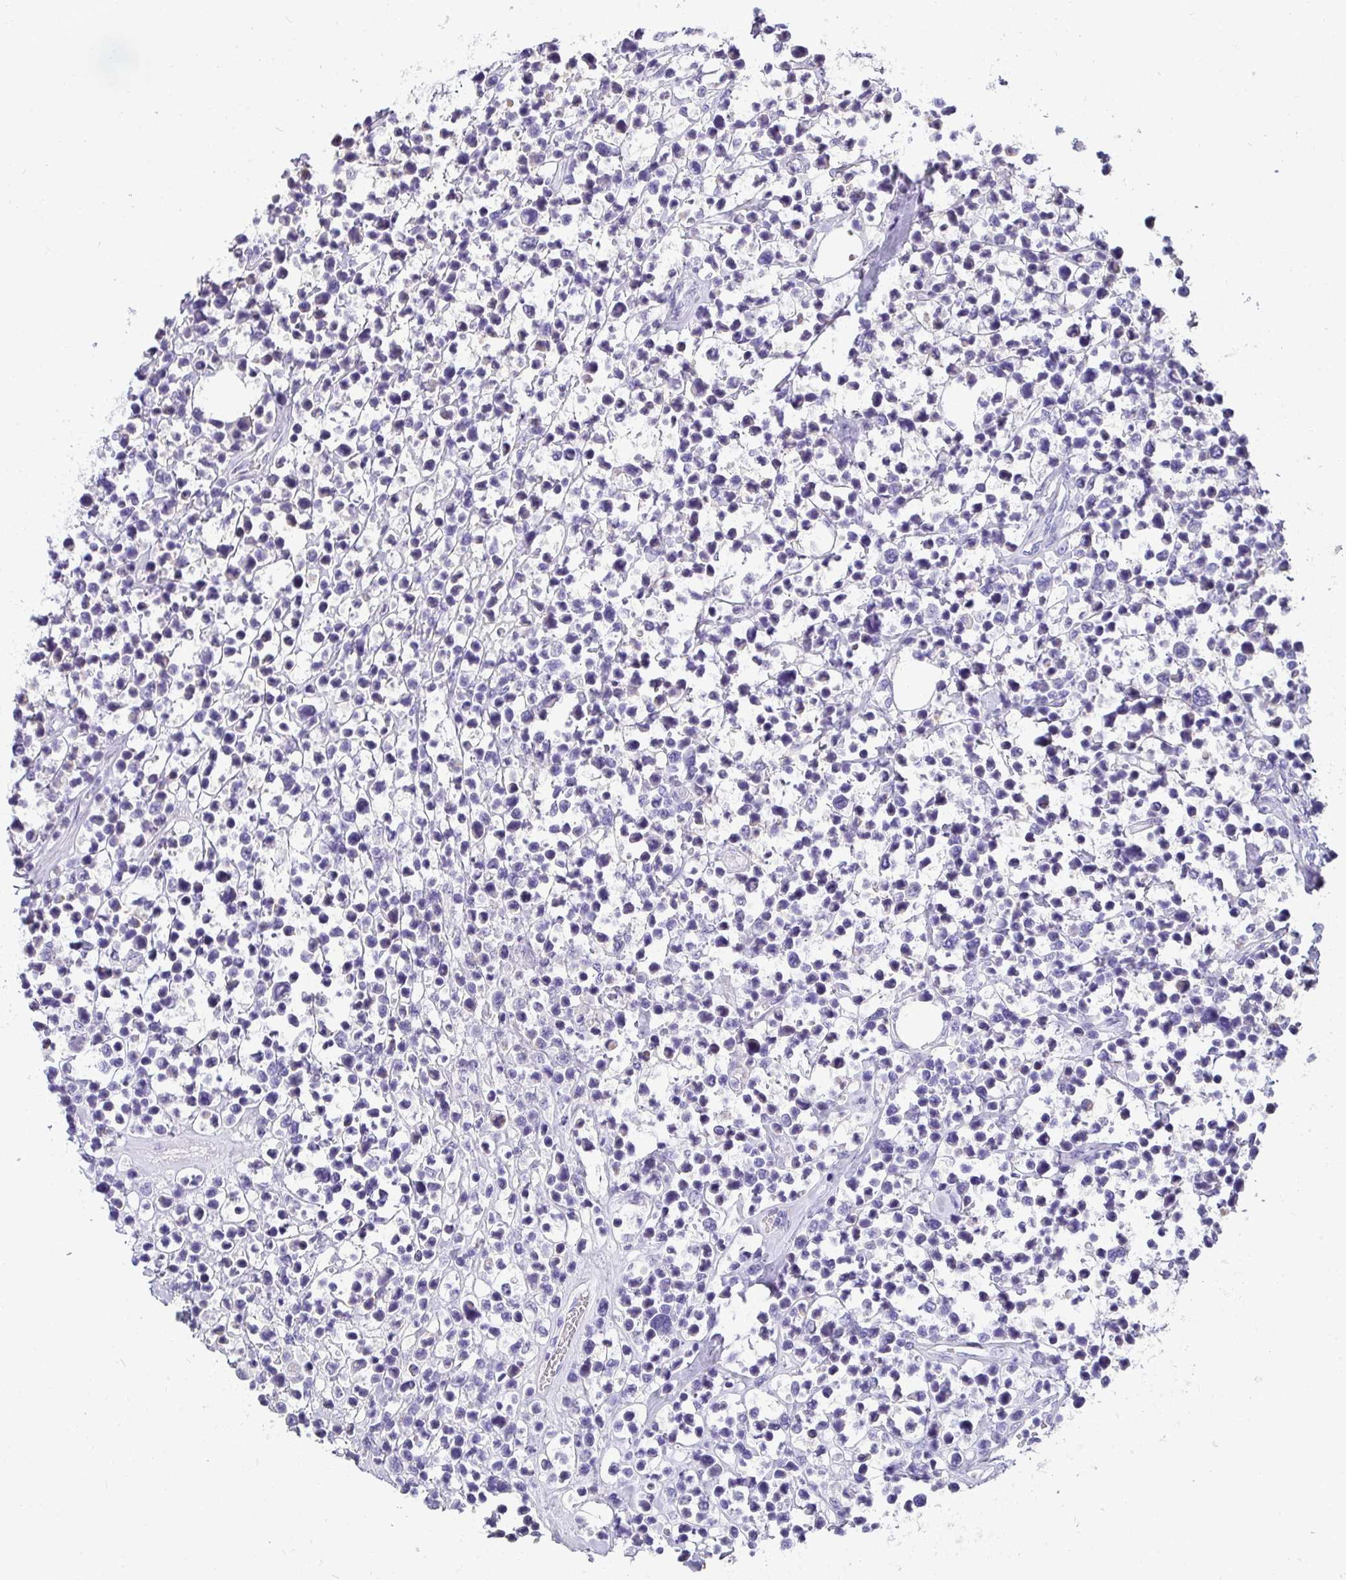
{"staining": {"intensity": "negative", "quantity": "none", "location": "none"}, "tissue": "lymphoma", "cell_type": "Tumor cells", "image_type": "cancer", "snomed": [{"axis": "morphology", "description": "Malignant lymphoma, non-Hodgkin's type, Low grade"}, {"axis": "topography", "description": "Lymph node"}], "caption": "Tumor cells are negative for brown protein staining in low-grade malignant lymphoma, non-Hodgkin's type.", "gene": "AK5", "patient": {"sex": "male", "age": 60}}